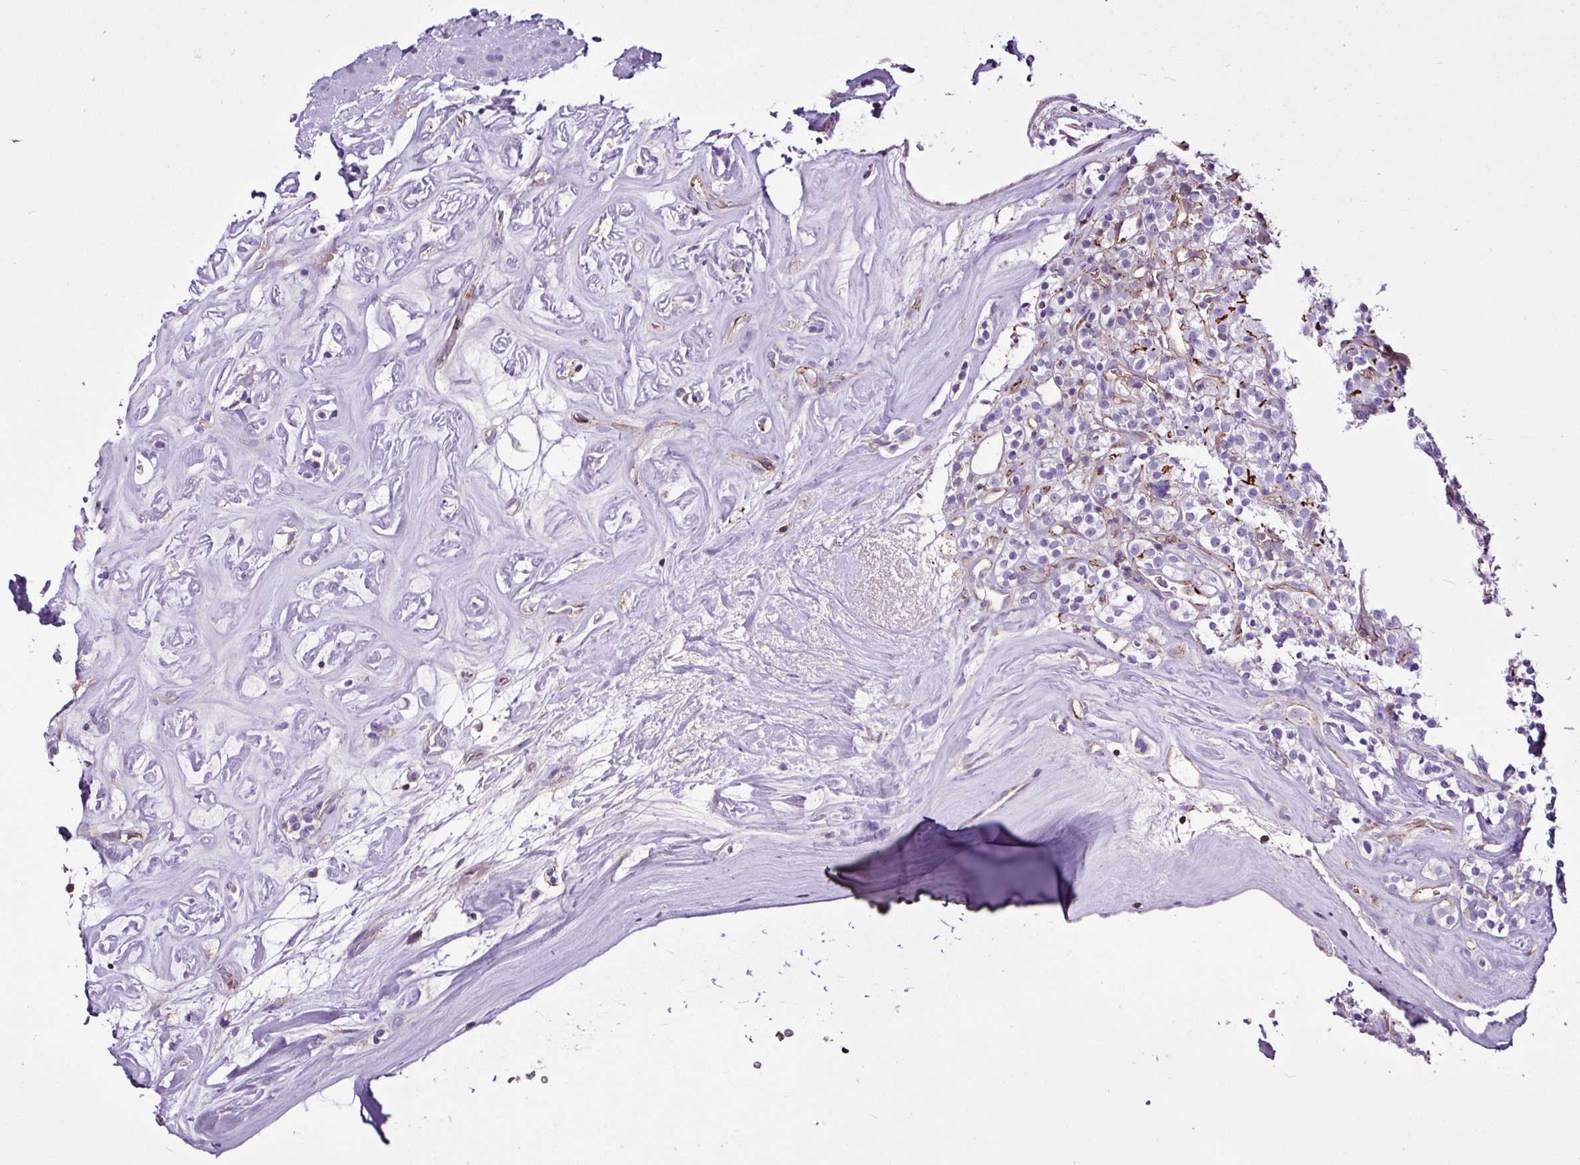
{"staining": {"intensity": "negative", "quantity": "none", "location": "none"}, "tissue": "renal cancer", "cell_type": "Tumor cells", "image_type": "cancer", "snomed": [{"axis": "morphology", "description": "Adenocarcinoma, NOS"}, {"axis": "topography", "description": "Kidney"}], "caption": "An IHC photomicrograph of renal cancer (adenocarcinoma) is shown. There is no staining in tumor cells of renal cancer (adenocarcinoma).", "gene": "EME2", "patient": {"sex": "male", "age": 77}}